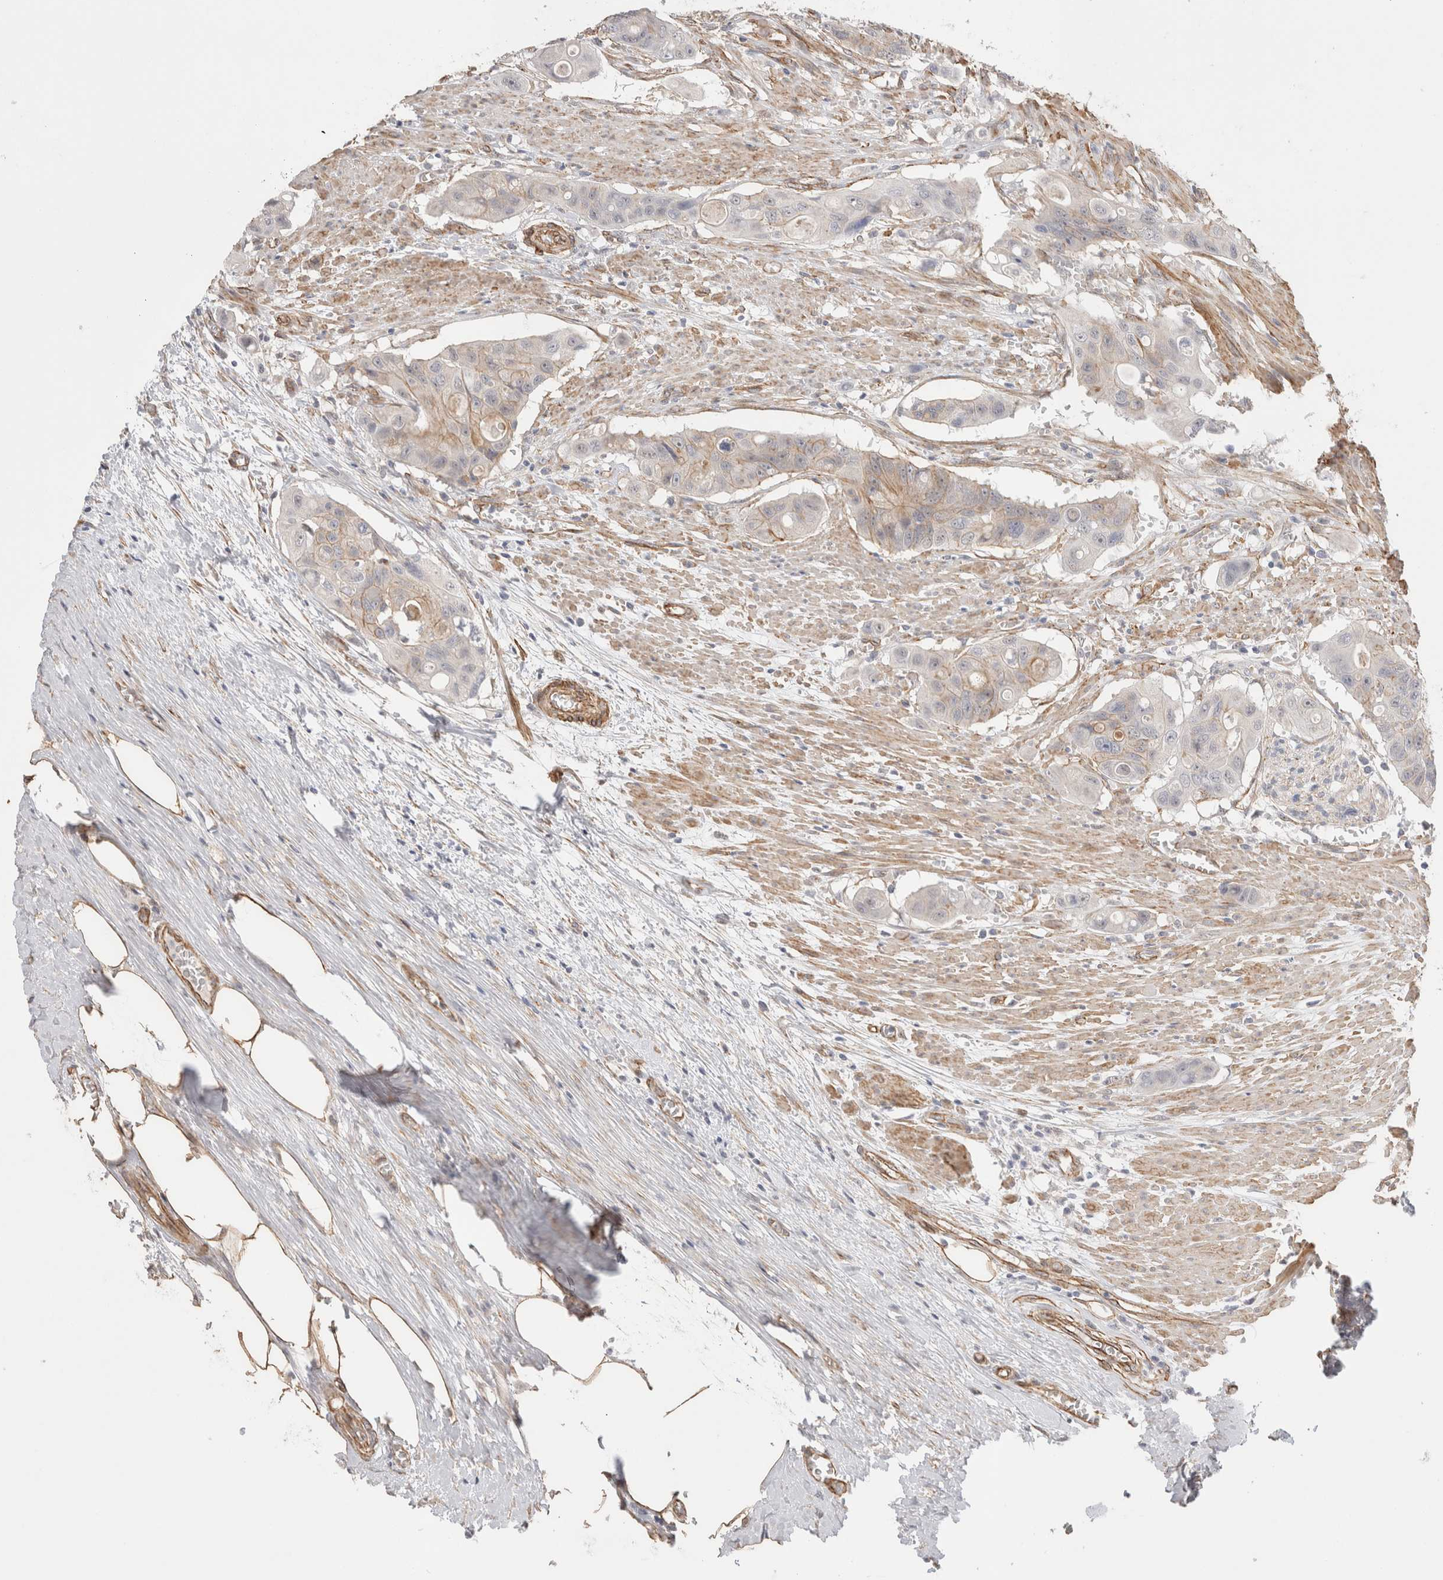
{"staining": {"intensity": "weak", "quantity": "25%-75%", "location": "cytoplasmic/membranous"}, "tissue": "colorectal cancer", "cell_type": "Tumor cells", "image_type": "cancer", "snomed": [{"axis": "morphology", "description": "Adenocarcinoma, NOS"}, {"axis": "topography", "description": "Colon"}], "caption": "Immunohistochemistry (IHC) staining of colorectal adenocarcinoma, which demonstrates low levels of weak cytoplasmic/membranous staining in about 25%-75% of tumor cells indicating weak cytoplasmic/membranous protein staining. The staining was performed using DAB (brown) for protein detection and nuclei were counterstained in hematoxylin (blue).", "gene": "CAAP1", "patient": {"sex": "female", "age": 57}}